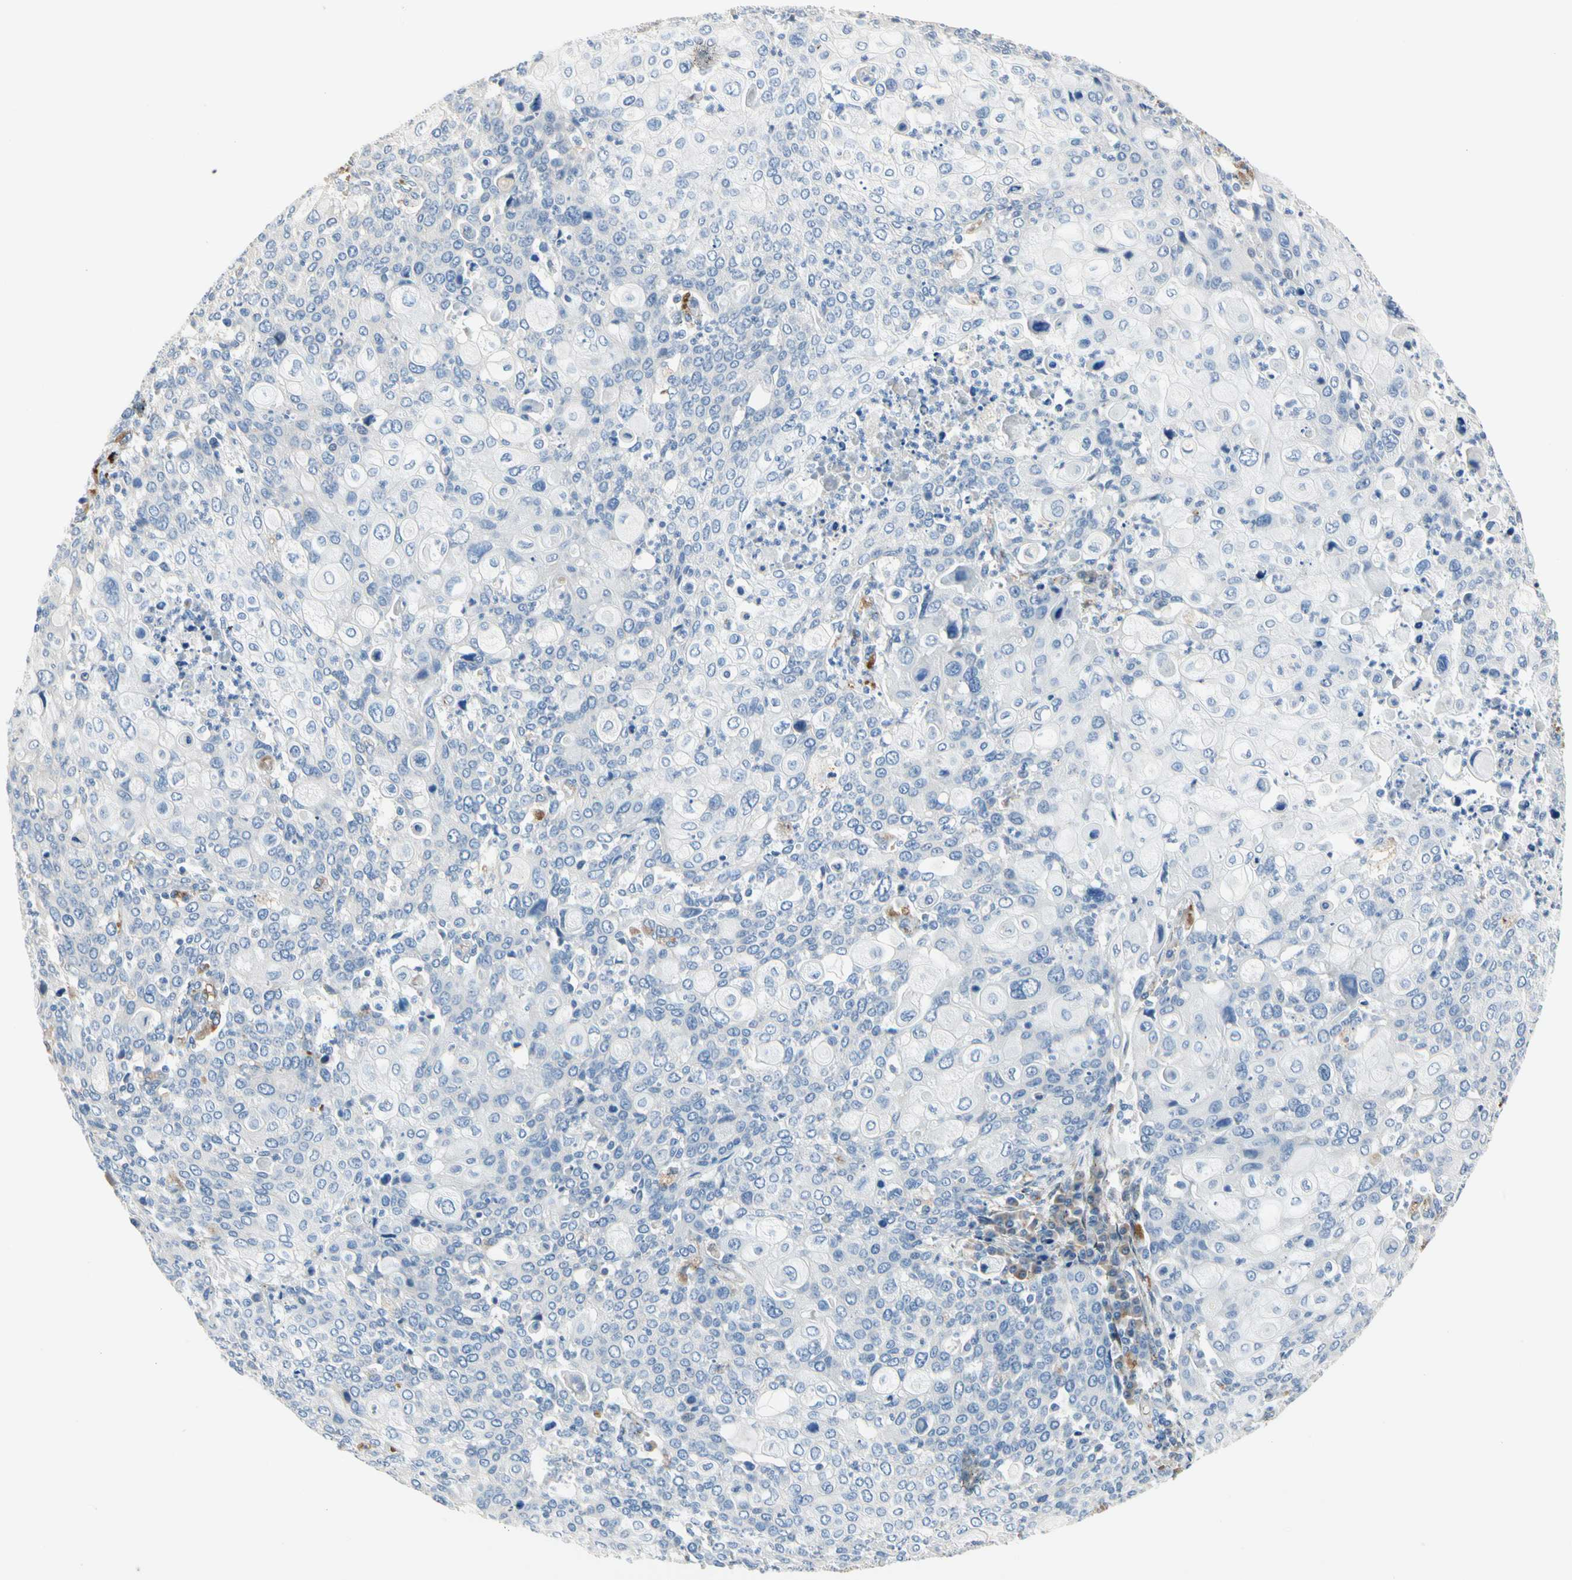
{"staining": {"intensity": "negative", "quantity": "none", "location": "none"}, "tissue": "cervical cancer", "cell_type": "Tumor cells", "image_type": "cancer", "snomed": [{"axis": "morphology", "description": "Squamous cell carcinoma, NOS"}, {"axis": "topography", "description": "Cervix"}], "caption": "Immunohistochemistry (IHC) photomicrograph of squamous cell carcinoma (cervical) stained for a protein (brown), which reveals no staining in tumor cells. The staining is performed using DAB (3,3'-diaminobenzidine) brown chromogen with nuclei counter-stained in using hematoxylin.", "gene": "RETSAT", "patient": {"sex": "female", "age": 40}}